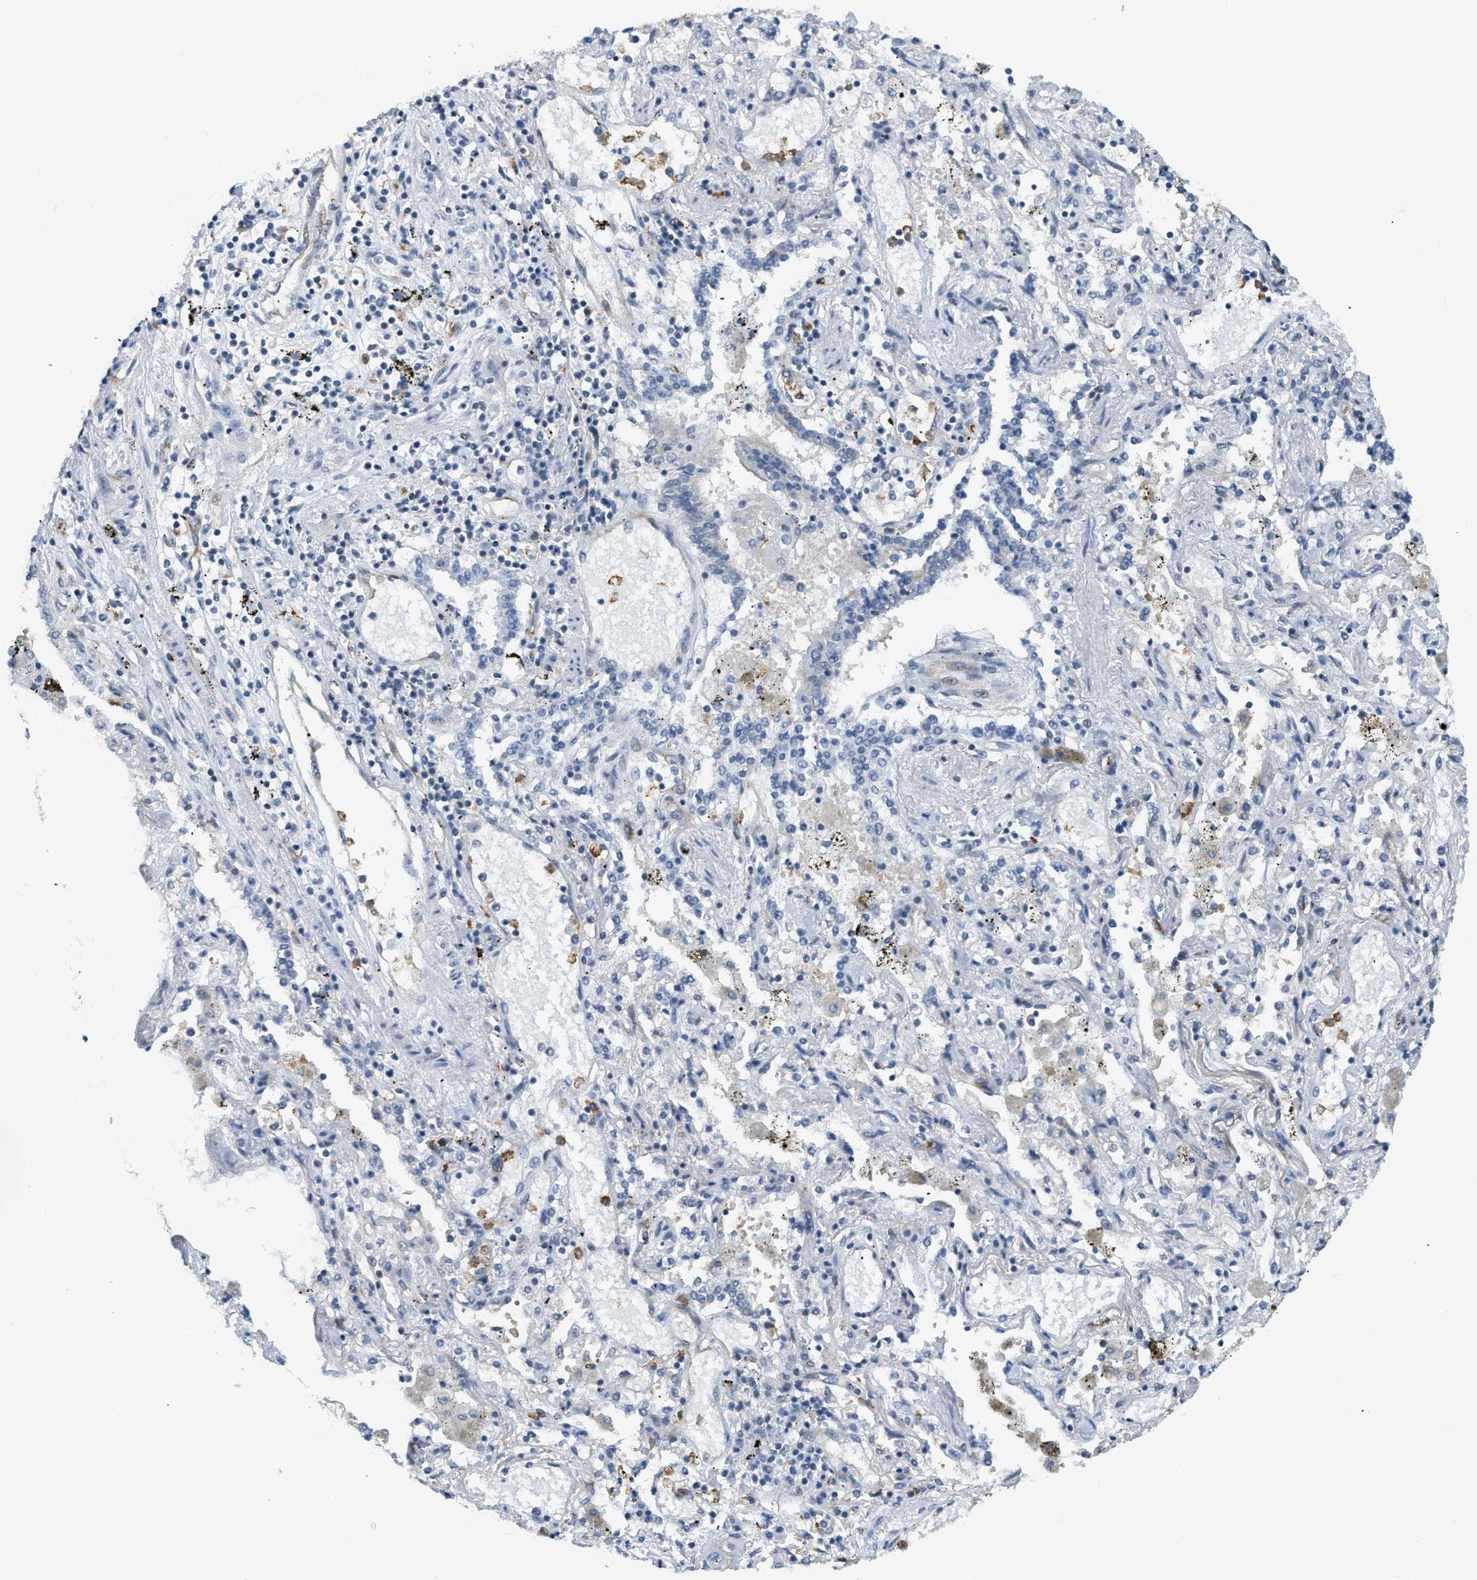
{"staining": {"intensity": "negative", "quantity": "none", "location": "none"}, "tissue": "lung cancer", "cell_type": "Tumor cells", "image_type": "cancer", "snomed": [{"axis": "morphology", "description": "Squamous cell carcinoma, NOS"}, {"axis": "topography", "description": "Lung"}], "caption": "Human lung cancer stained for a protein using immunohistochemistry reveals no expression in tumor cells.", "gene": "ZNF408", "patient": {"sex": "female", "age": 47}}